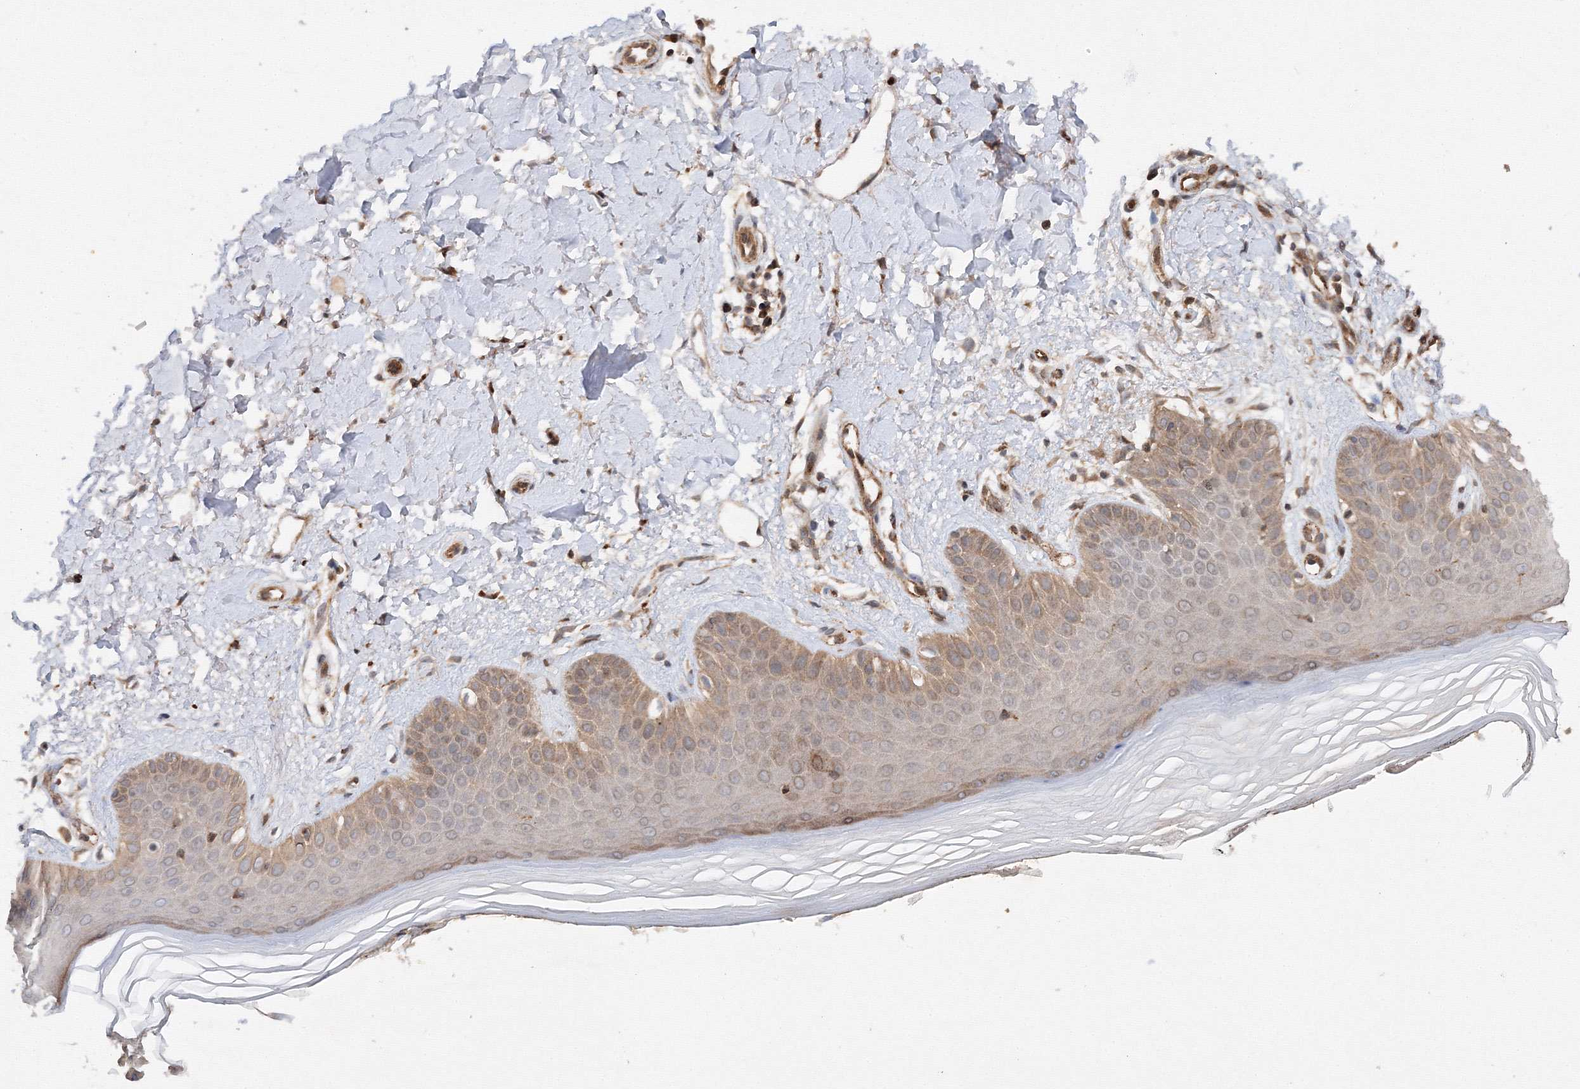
{"staining": {"intensity": "strong", "quantity": ">75%", "location": "cytoplasmic/membranous"}, "tissue": "skin", "cell_type": "Fibroblasts", "image_type": "normal", "snomed": [{"axis": "morphology", "description": "Normal tissue, NOS"}, {"axis": "topography", "description": "Skin"}], "caption": "The photomicrograph shows a brown stain indicating the presence of a protein in the cytoplasmic/membranous of fibroblasts in skin.", "gene": "DCTD", "patient": {"sex": "female", "age": 64}}